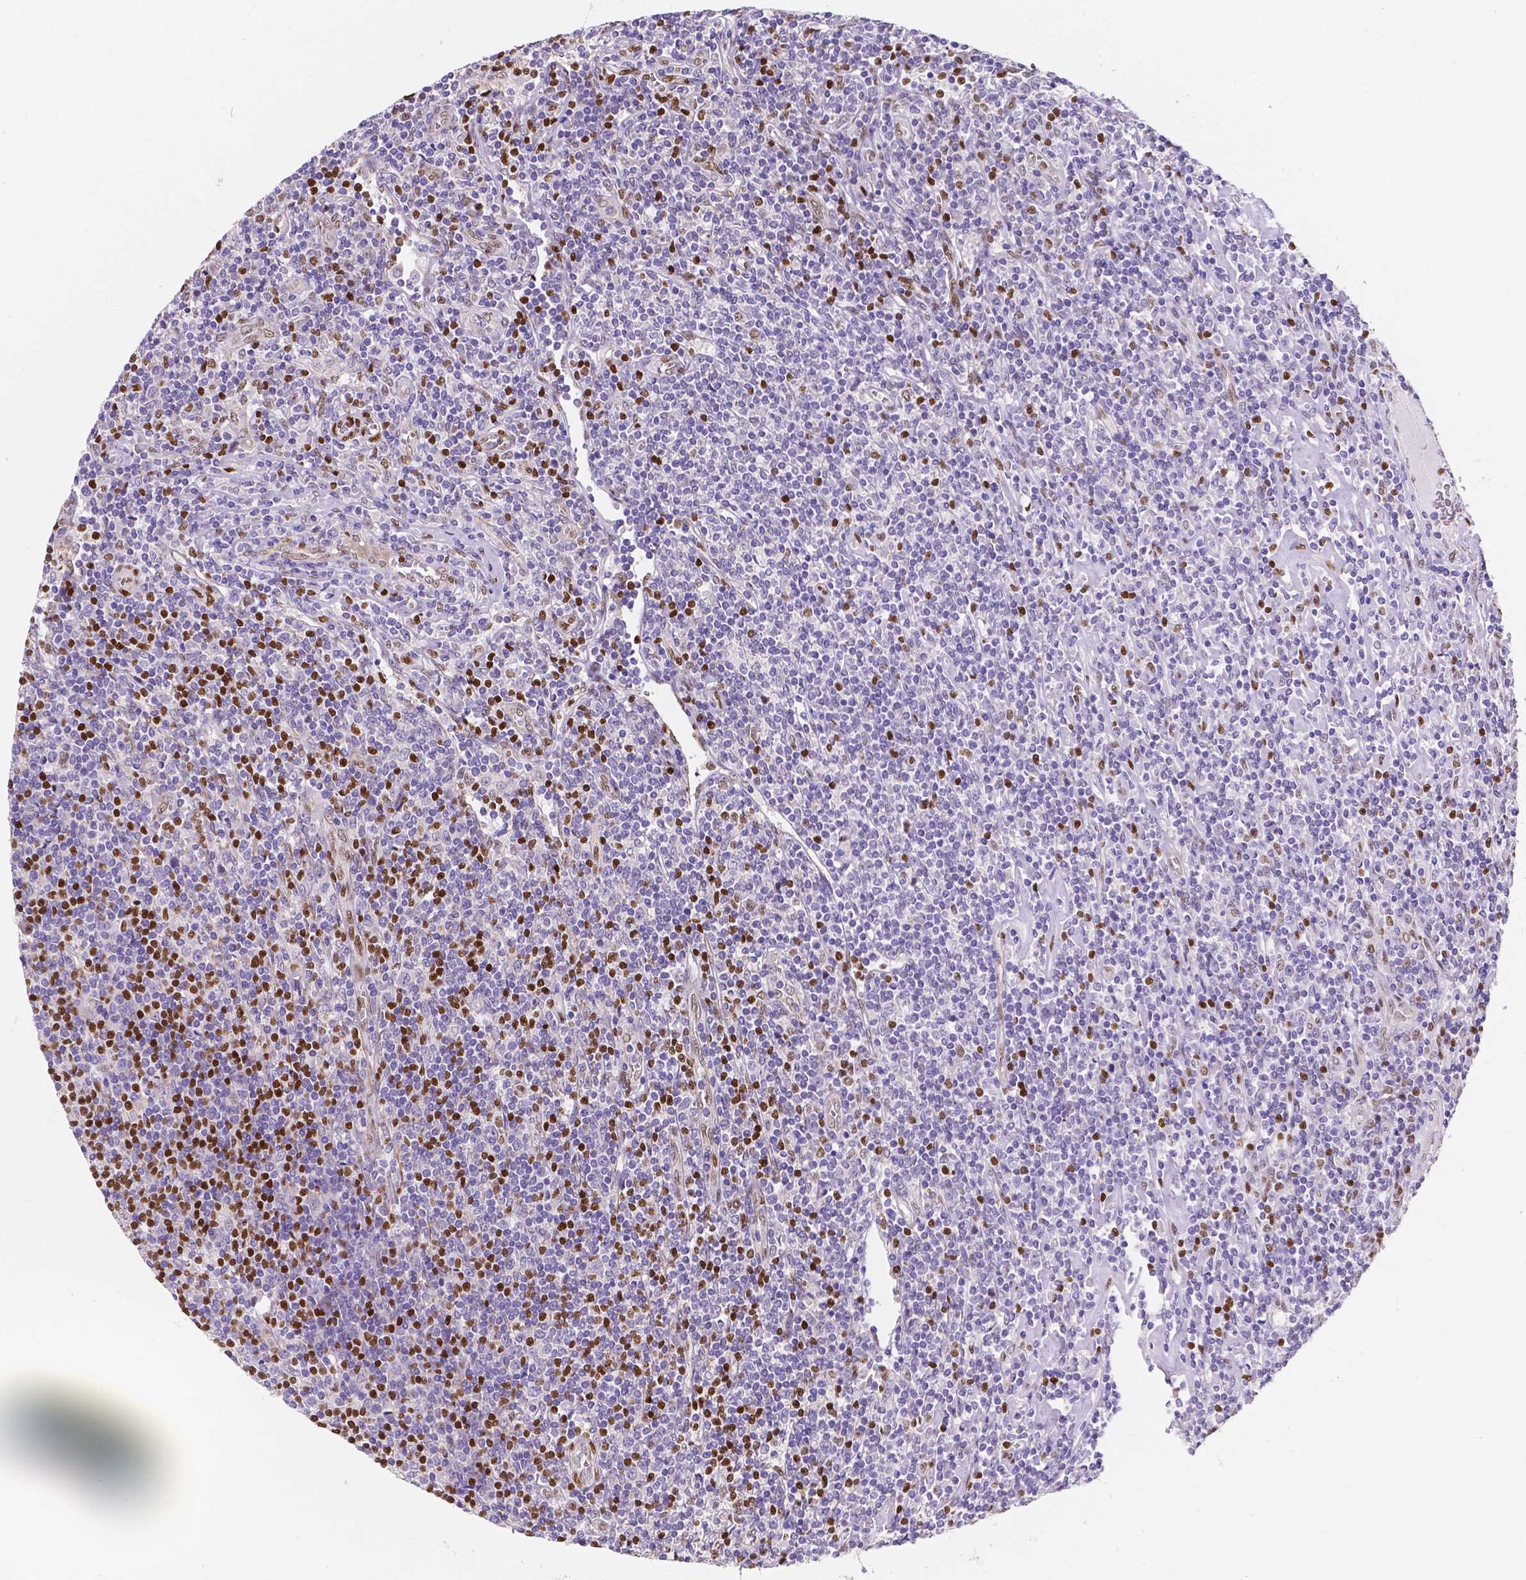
{"staining": {"intensity": "negative", "quantity": "none", "location": "none"}, "tissue": "lymphoma", "cell_type": "Tumor cells", "image_type": "cancer", "snomed": [{"axis": "morphology", "description": "Hodgkin's disease, NOS"}, {"axis": "topography", "description": "Lymph node"}], "caption": "The micrograph shows no significant expression in tumor cells of lymphoma.", "gene": "MEF2C", "patient": {"sex": "male", "age": 40}}